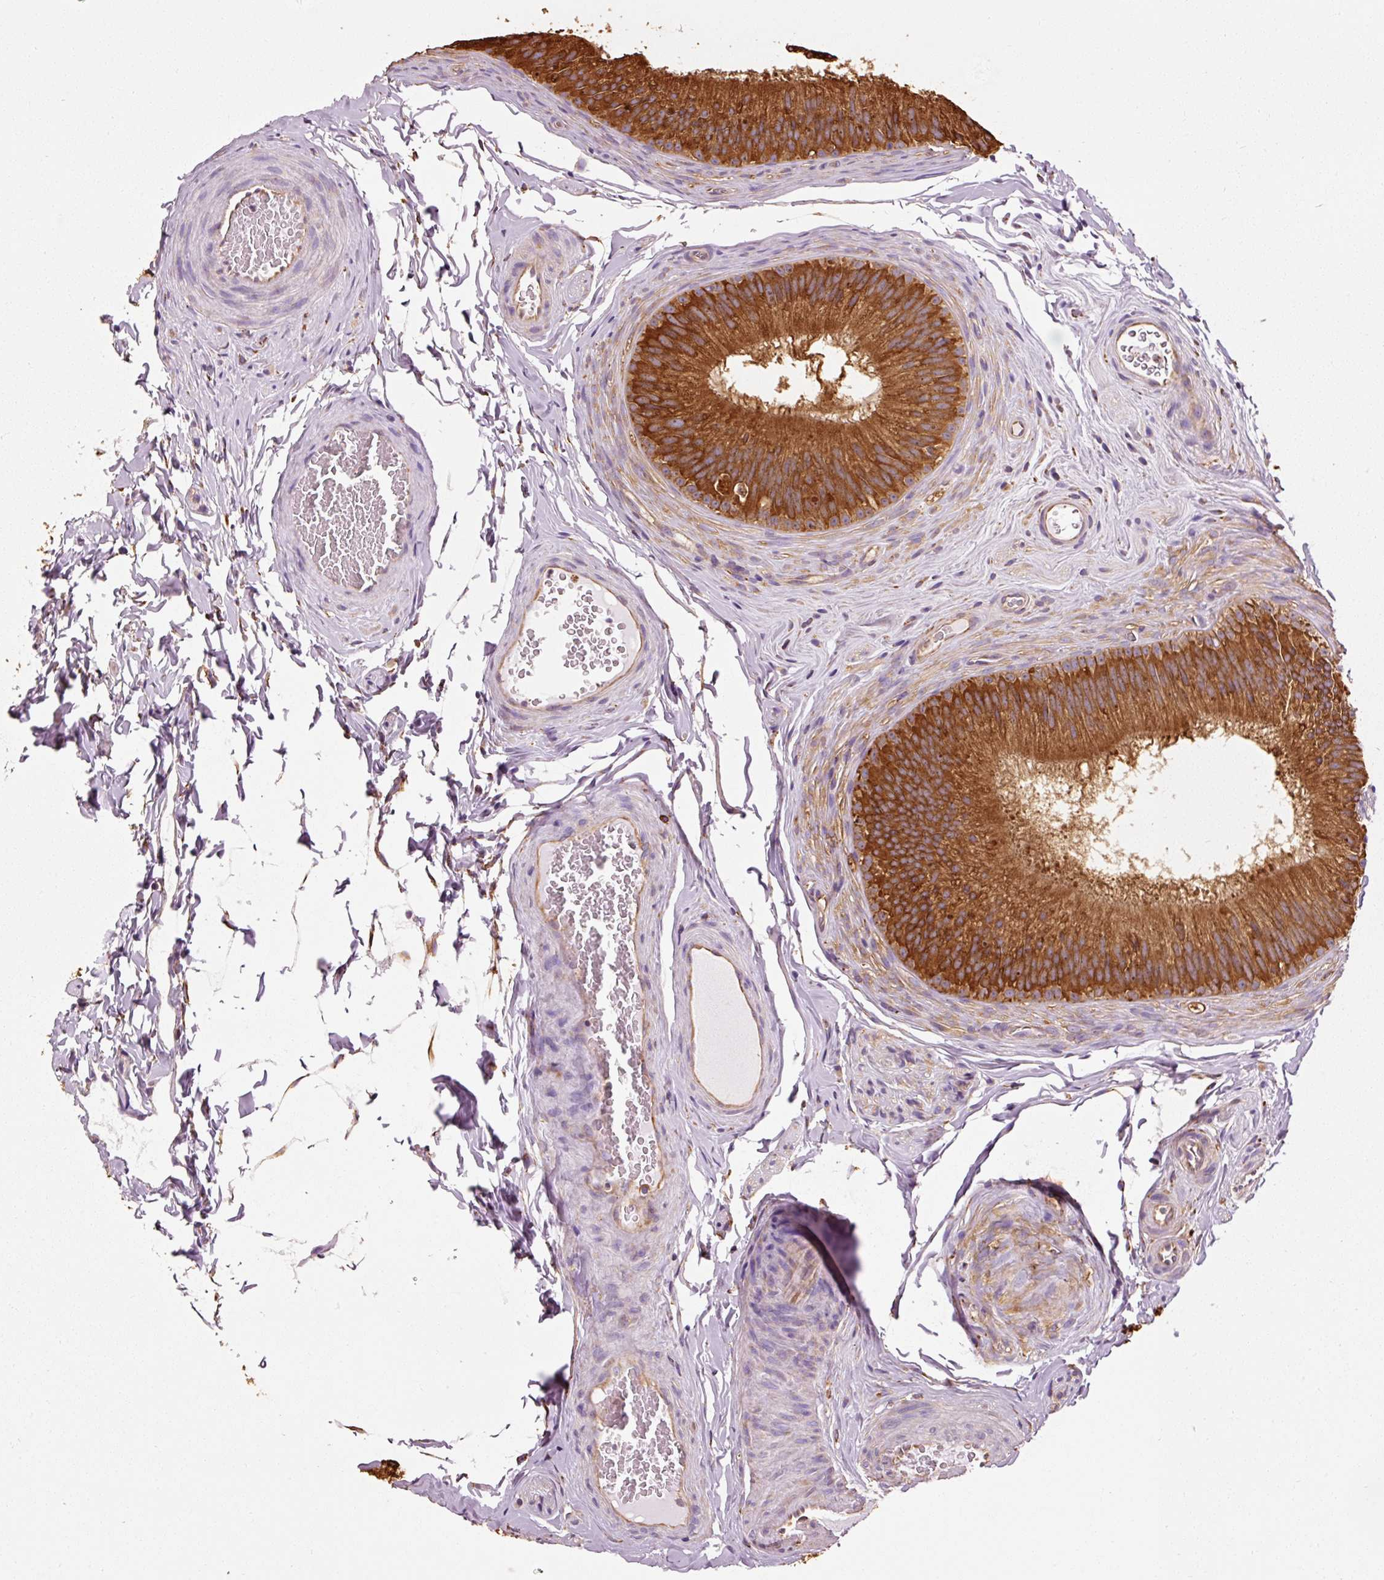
{"staining": {"intensity": "strong", "quantity": ">75%", "location": "cytoplasmic/membranous"}, "tissue": "epididymis", "cell_type": "Glandular cells", "image_type": "normal", "snomed": [{"axis": "morphology", "description": "Normal tissue, NOS"}, {"axis": "topography", "description": "Epididymis"}], "caption": "The micrograph exhibits immunohistochemical staining of unremarkable epididymis. There is strong cytoplasmic/membranous staining is seen in approximately >75% of glandular cells.", "gene": "ENSG00000256500", "patient": {"sex": "male", "age": 24}}